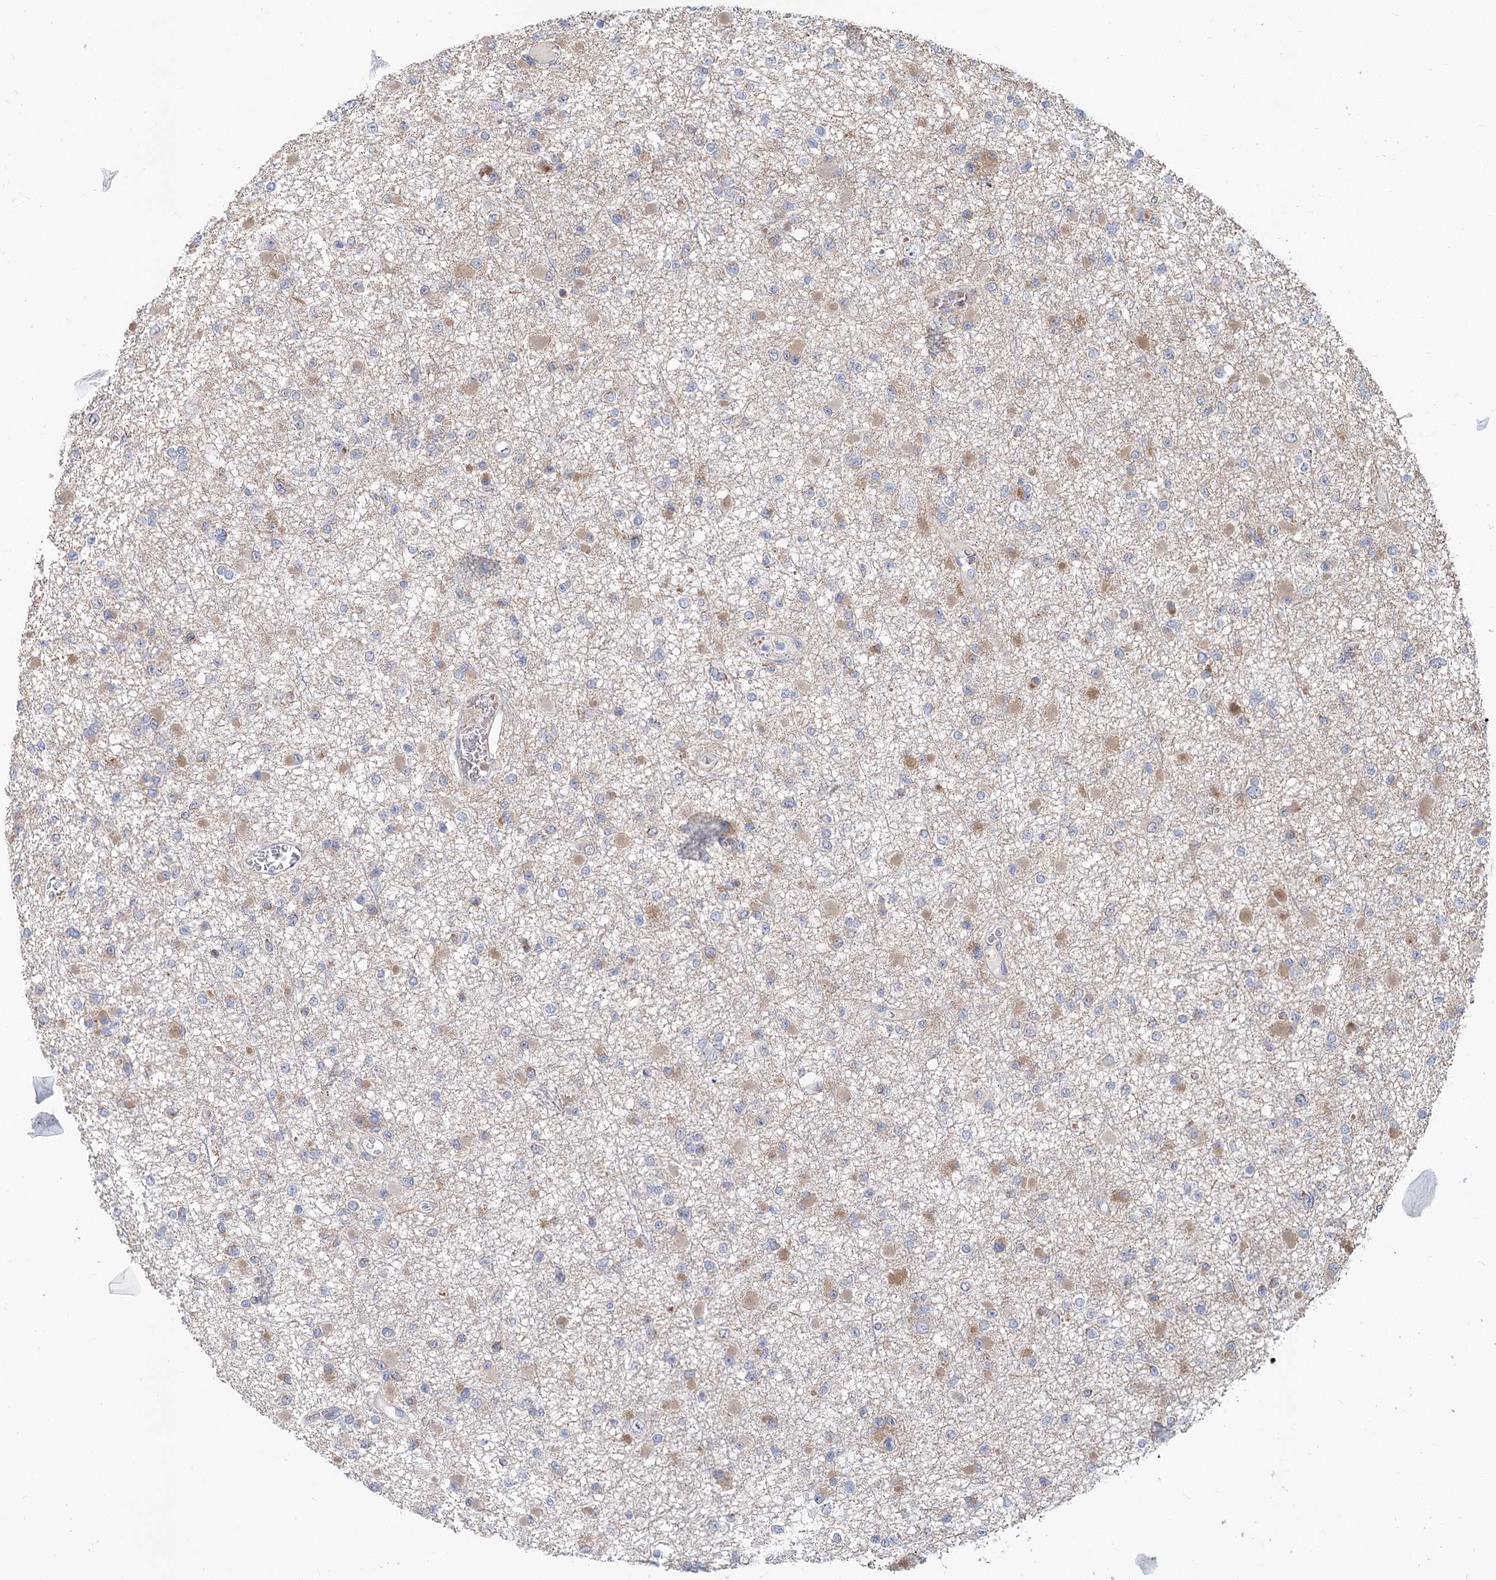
{"staining": {"intensity": "weak", "quantity": "<25%", "location": "cytoplasmic/membranous"}, "tissue": "glioma", "cell_type": "Tumor cells", "image_type": "cancer", "snomed": [{"axis": "morphology", "description": "Glioma, malignant, Low grade"}, {"axis": "topography", "description": "Brain"}], "caption": "The immunohistochemistry (IHC) micrograph has no significant expression in tumor cells of glioma tissue.", "gene": "CIB4", "patient": {"sex": "female", "age": 22}}